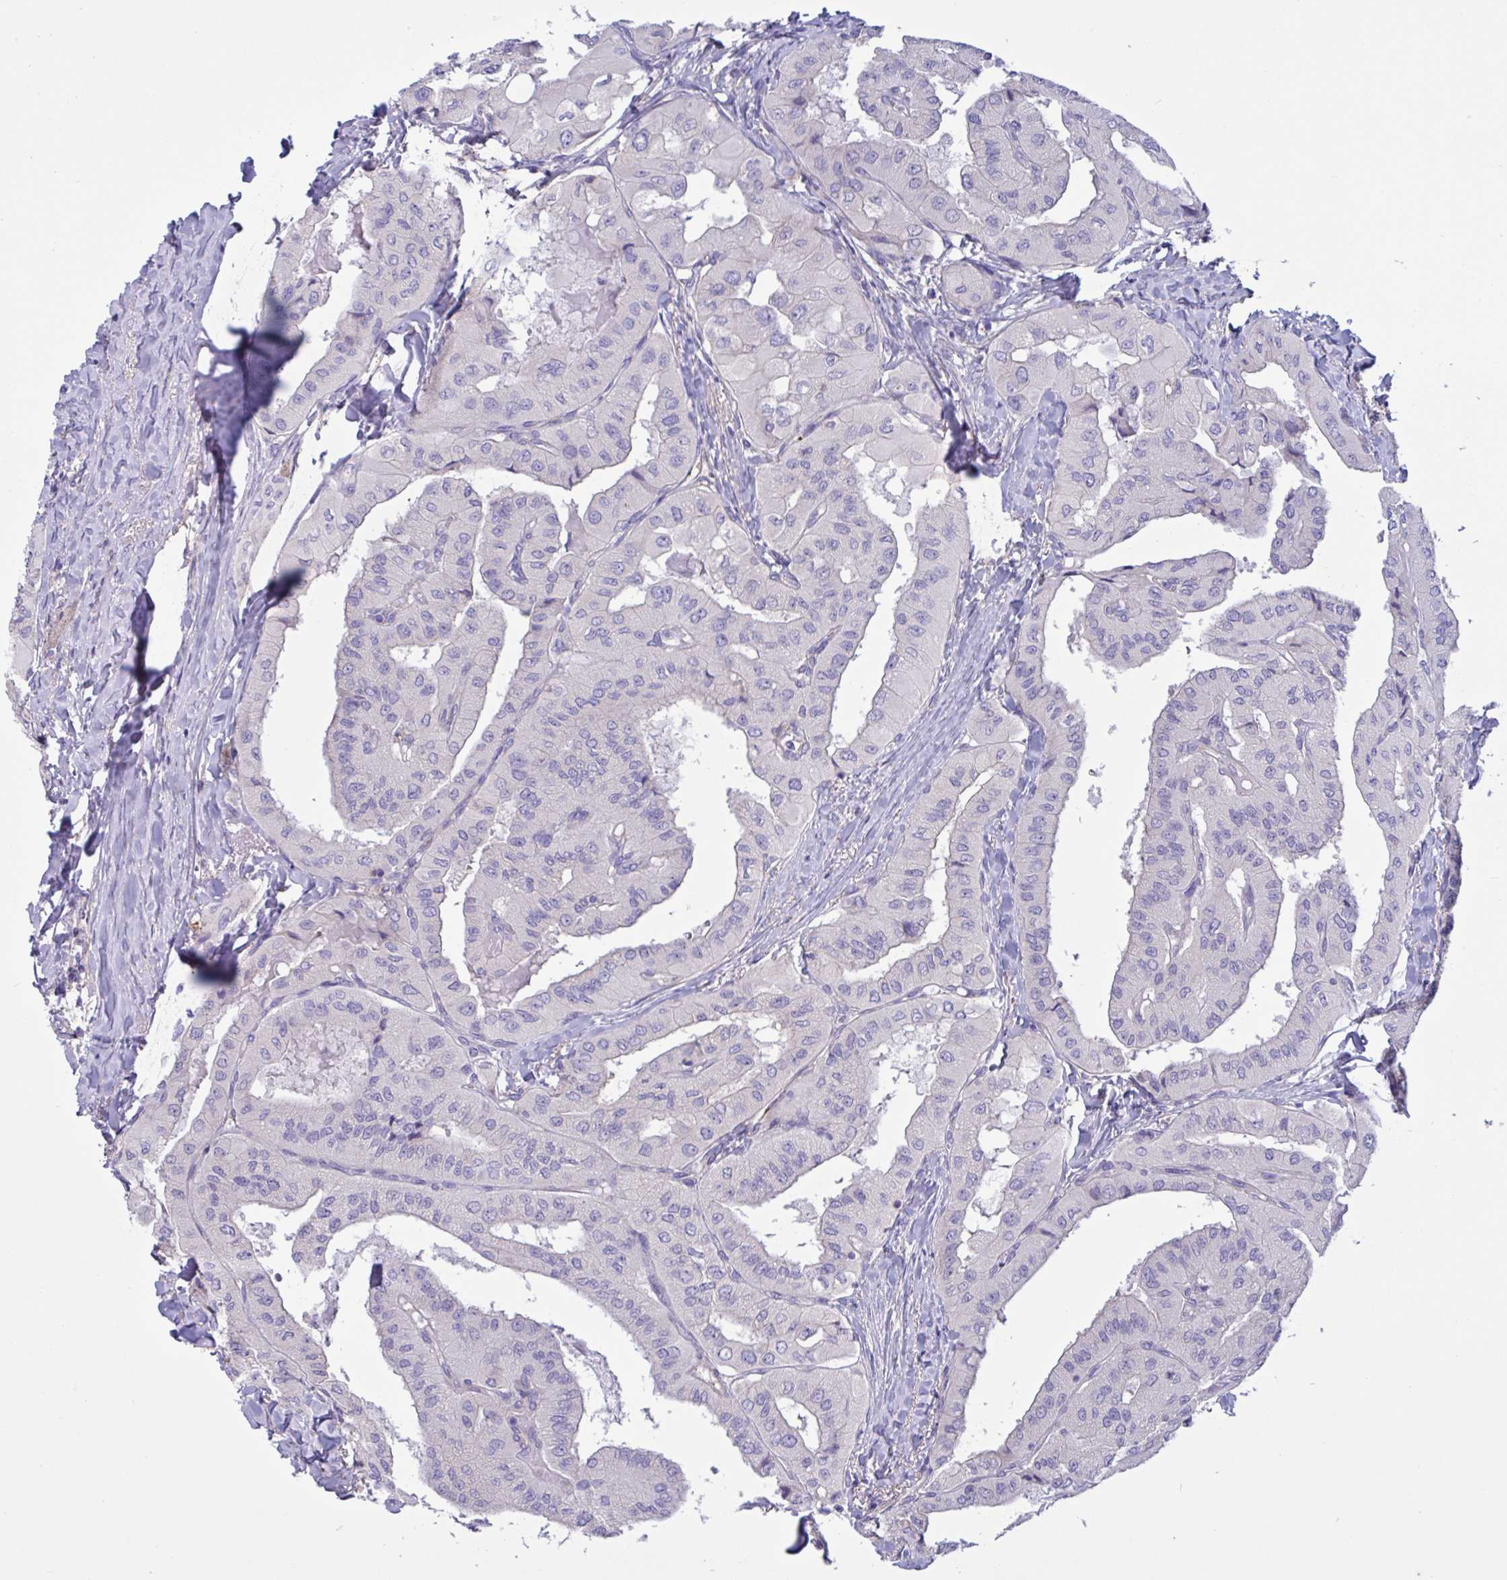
{"staining": {"intensity": "negative", "quantity": "none", "location": "none"}, "tissue": "thyroid cancer", "cell_type": "Tumor cells", "image_type": "cancer", "snomed": [{"axis": "morphology", "description": "Normal tissue, NOS"}, {"axis": "morphology", "description": "Papillary adenocarcinoma, NOS"}, {"axis": "topography", "description": "Thyroid gland"}], "caption": "Thyroid cancer was stained to show a protein in brown. There is no significant staining in tumor cells. (Stains: DAB (3,3'-diaminobenzidine) IHC with hematoxylin counter stain, Microscopy: brightfield microscopy at high magnification).", "gene": "SLC66A1", "patient": {"sex": "female", "age": 59}}